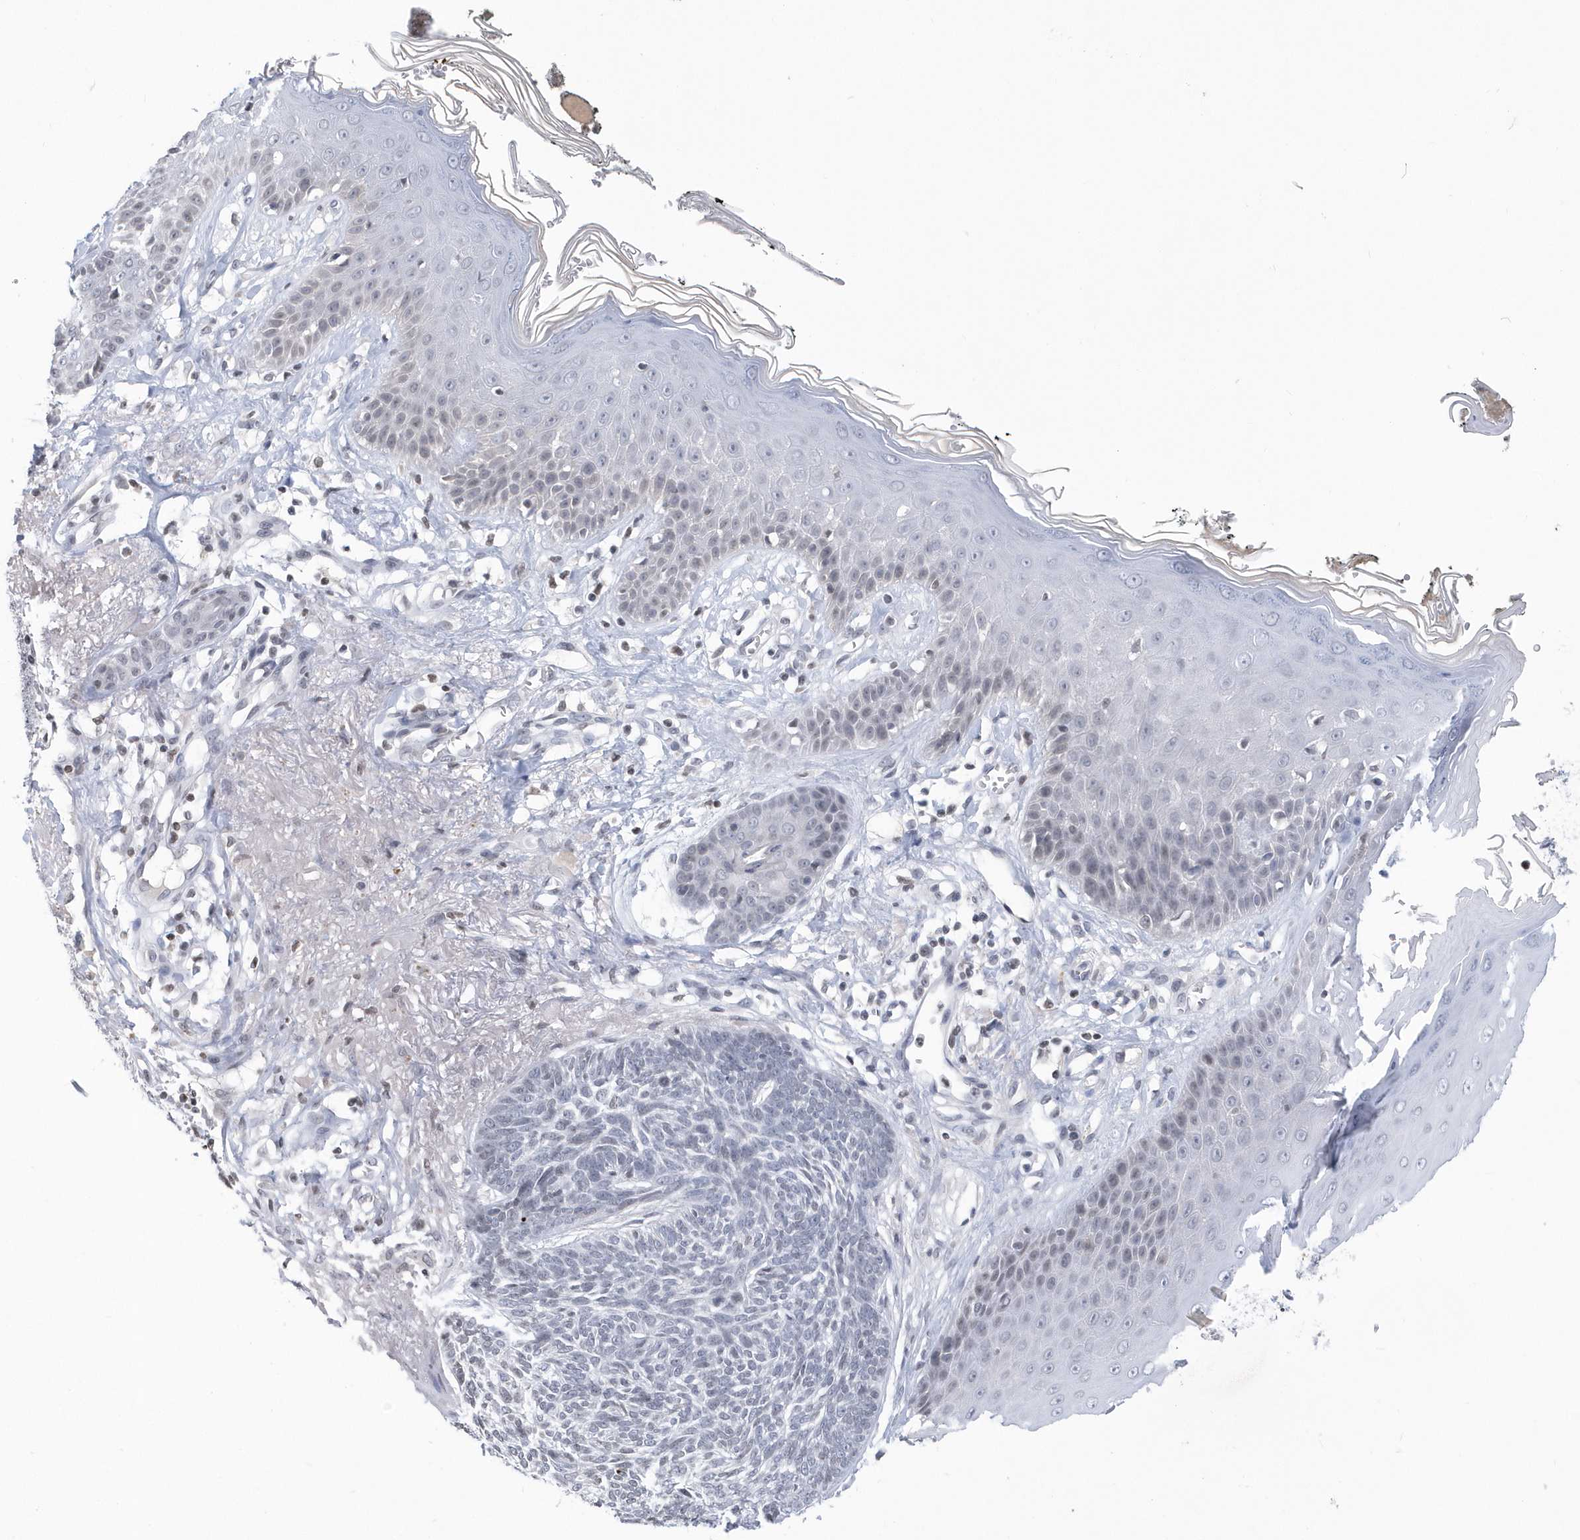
{"staining": {"intensity": "negative", "quantity": "none", "location": "none"}, "tissue": "skin cancer", "cell_type": "Tumor cells", "image_type": "cancer", "snomed": [{"axis": "morphology", "description": "Normal tissue, NOS"}, {"axis": "morphology", "description": "Basal cell carcinoma"}, {"axis": "topography", "description": "Skin"}], "caption": "Tumor cells show no significant protein expression in skin basal cell carcinoma. Nuclei are stained in blue.", "gene": "VWA5B2", "patient": {"sex": "male", "age": 64}}